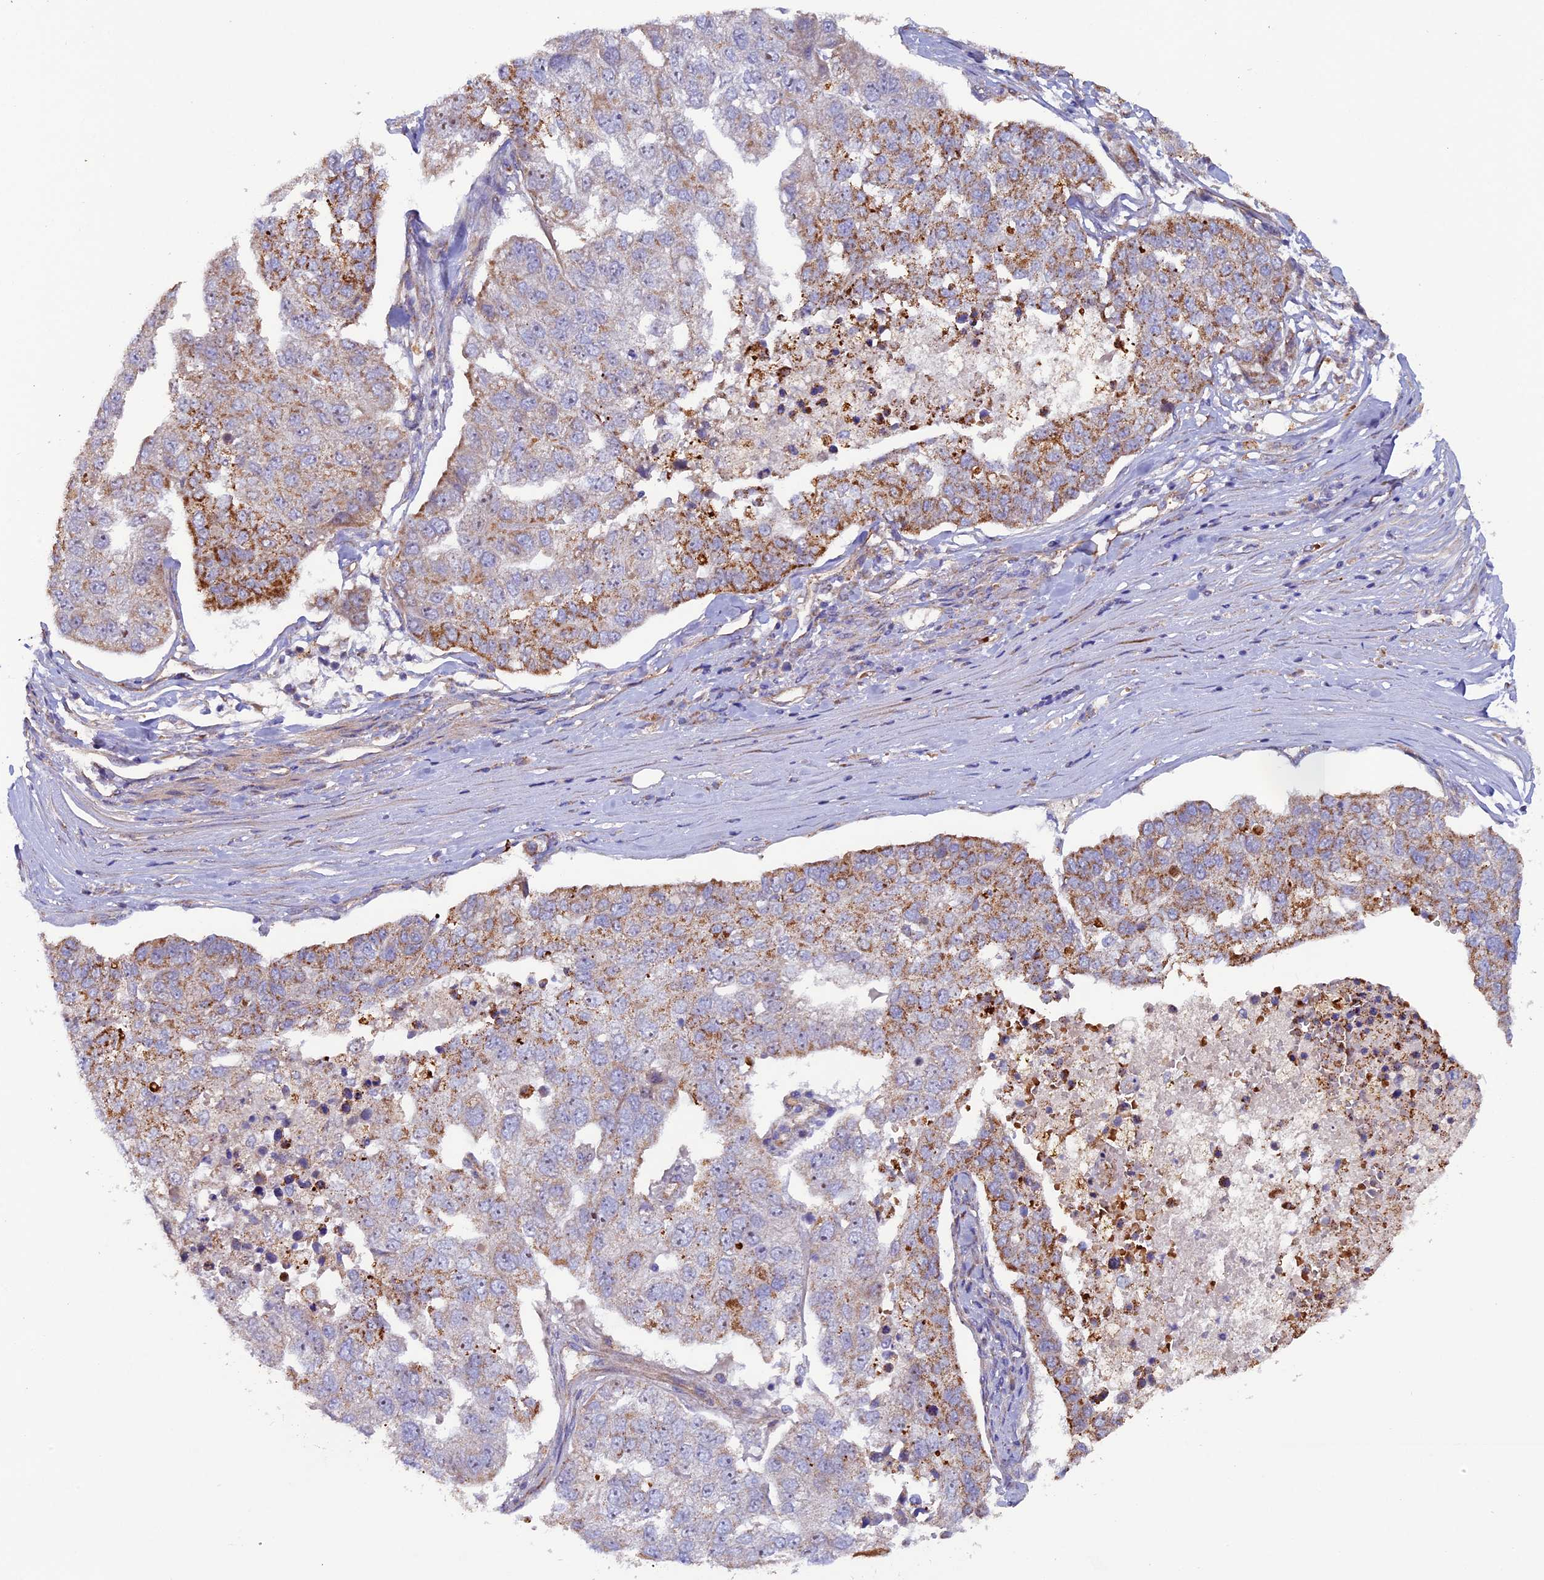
{"staining": {"intensity": "moderate", "quantity": "25%-75%", "location": "cytoplasmic/membranous"}, "tissue": "pancreatic cancer", "cell_type": "Tumor cells", "image_type": "cancer", "snomed": [{"axis": "morphology", "description": "Adenocarcinoma, NOS"}, {"axis": "topography", "description": "Pancreas"}], "caption": "High-power microscopy captured an IHC micrograph of adenocarcinoma (pancreatic), revealing moderate cytoplasmic/membranous positivity in about 25%-75% of tumor cells.", "gene": "DUS3L", "patient": {"sex": "female", "age": 61}}